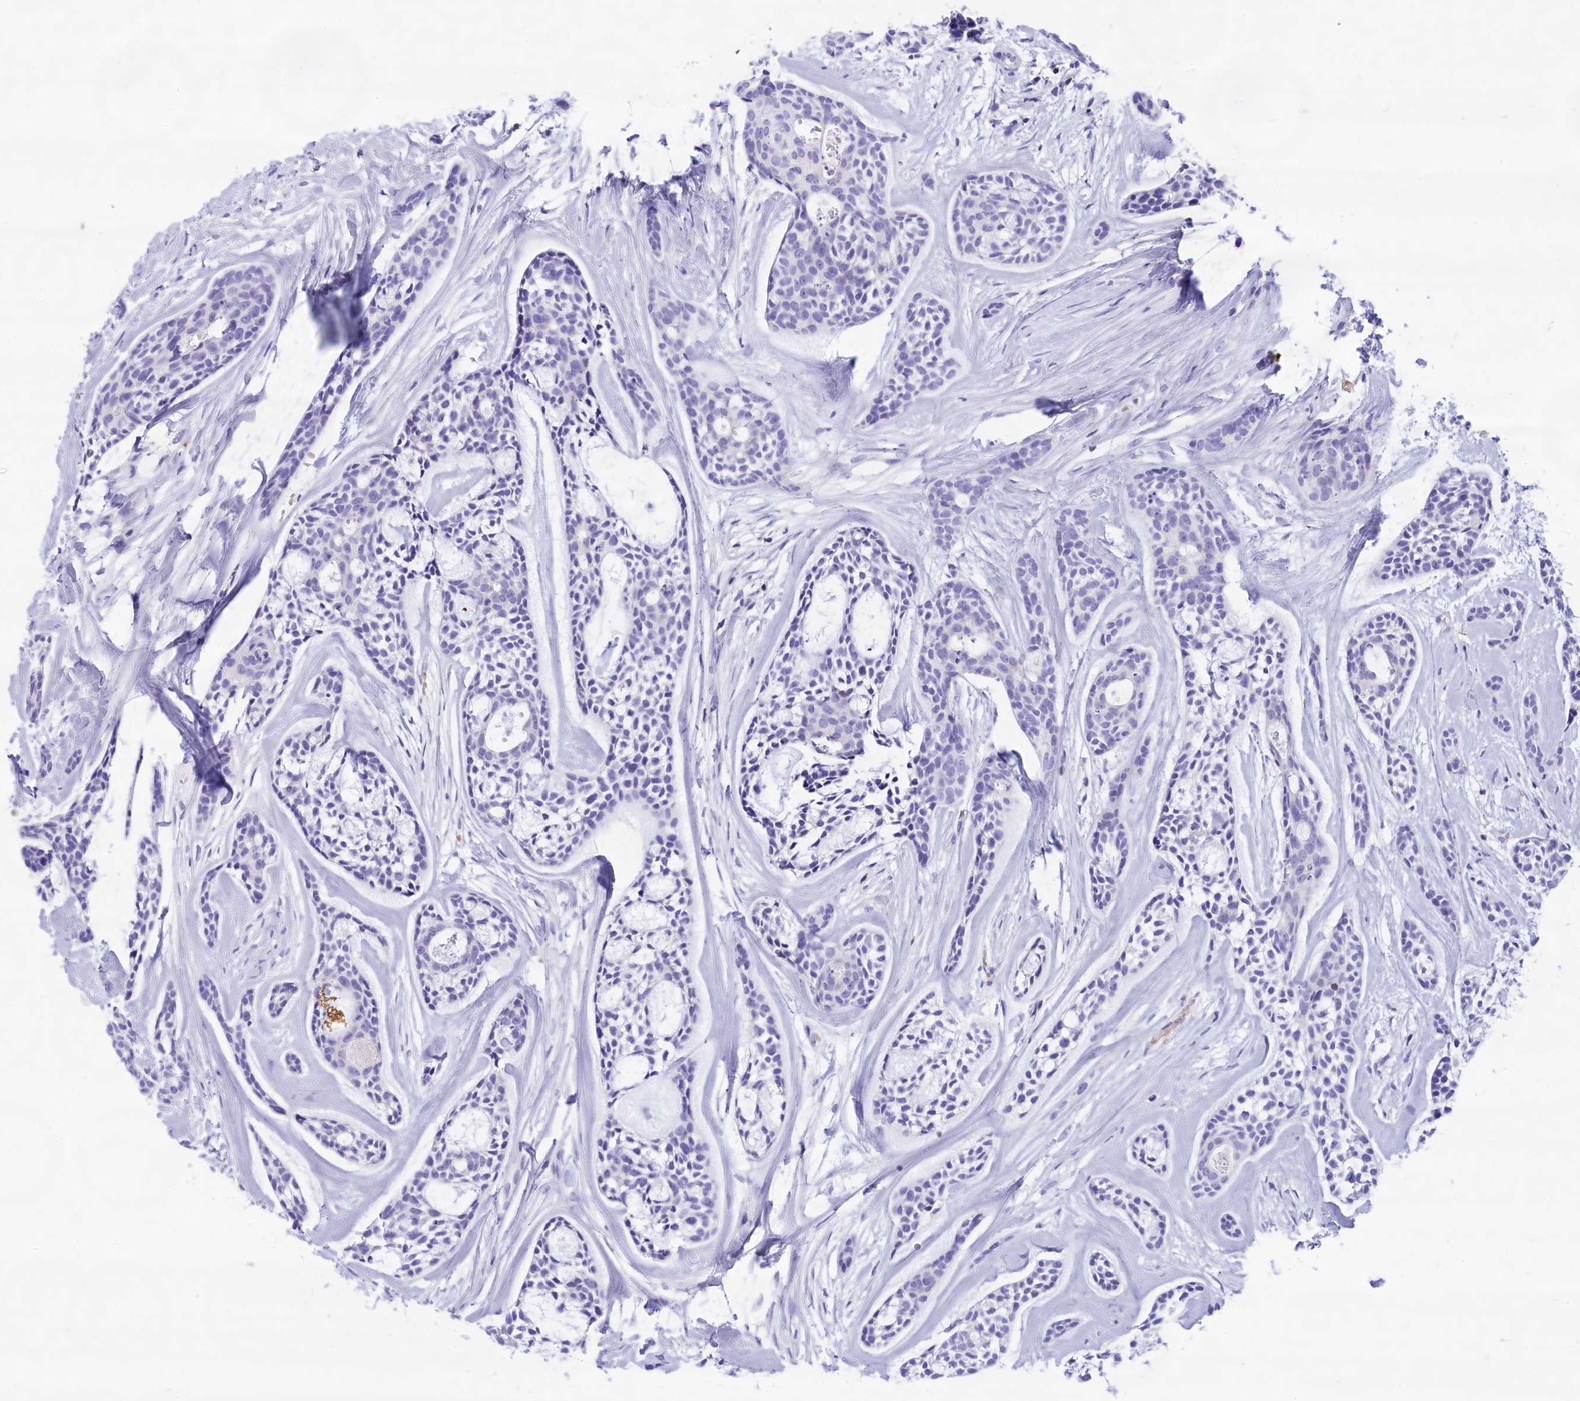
{"staining": {"intensity": "negative", "quantity": "none", "location": "none"}, "tissue": "head and neck cancer", "cell_type": "Tumor cells", "image_type": "cancer", "snomed": [{"axis": "morphology", "description": "Adenocarcinoma, NOS"}, {"axis": "topography", "description": "Subcutis"}, {"axis": "topography", "description": "Head-Neck"}], "caption": "An image of human head and neck cancer is negative for staining in tumor cells. The staining was performed using DAB (3,3'-diaminobenzidine) to visualize the protein expression in brown, while the nuclei were stained in blue with hematoxylin (Magnification: 20x).", "gene": "GLYATL1", "patient": {"sex": "female", "age": 73}}